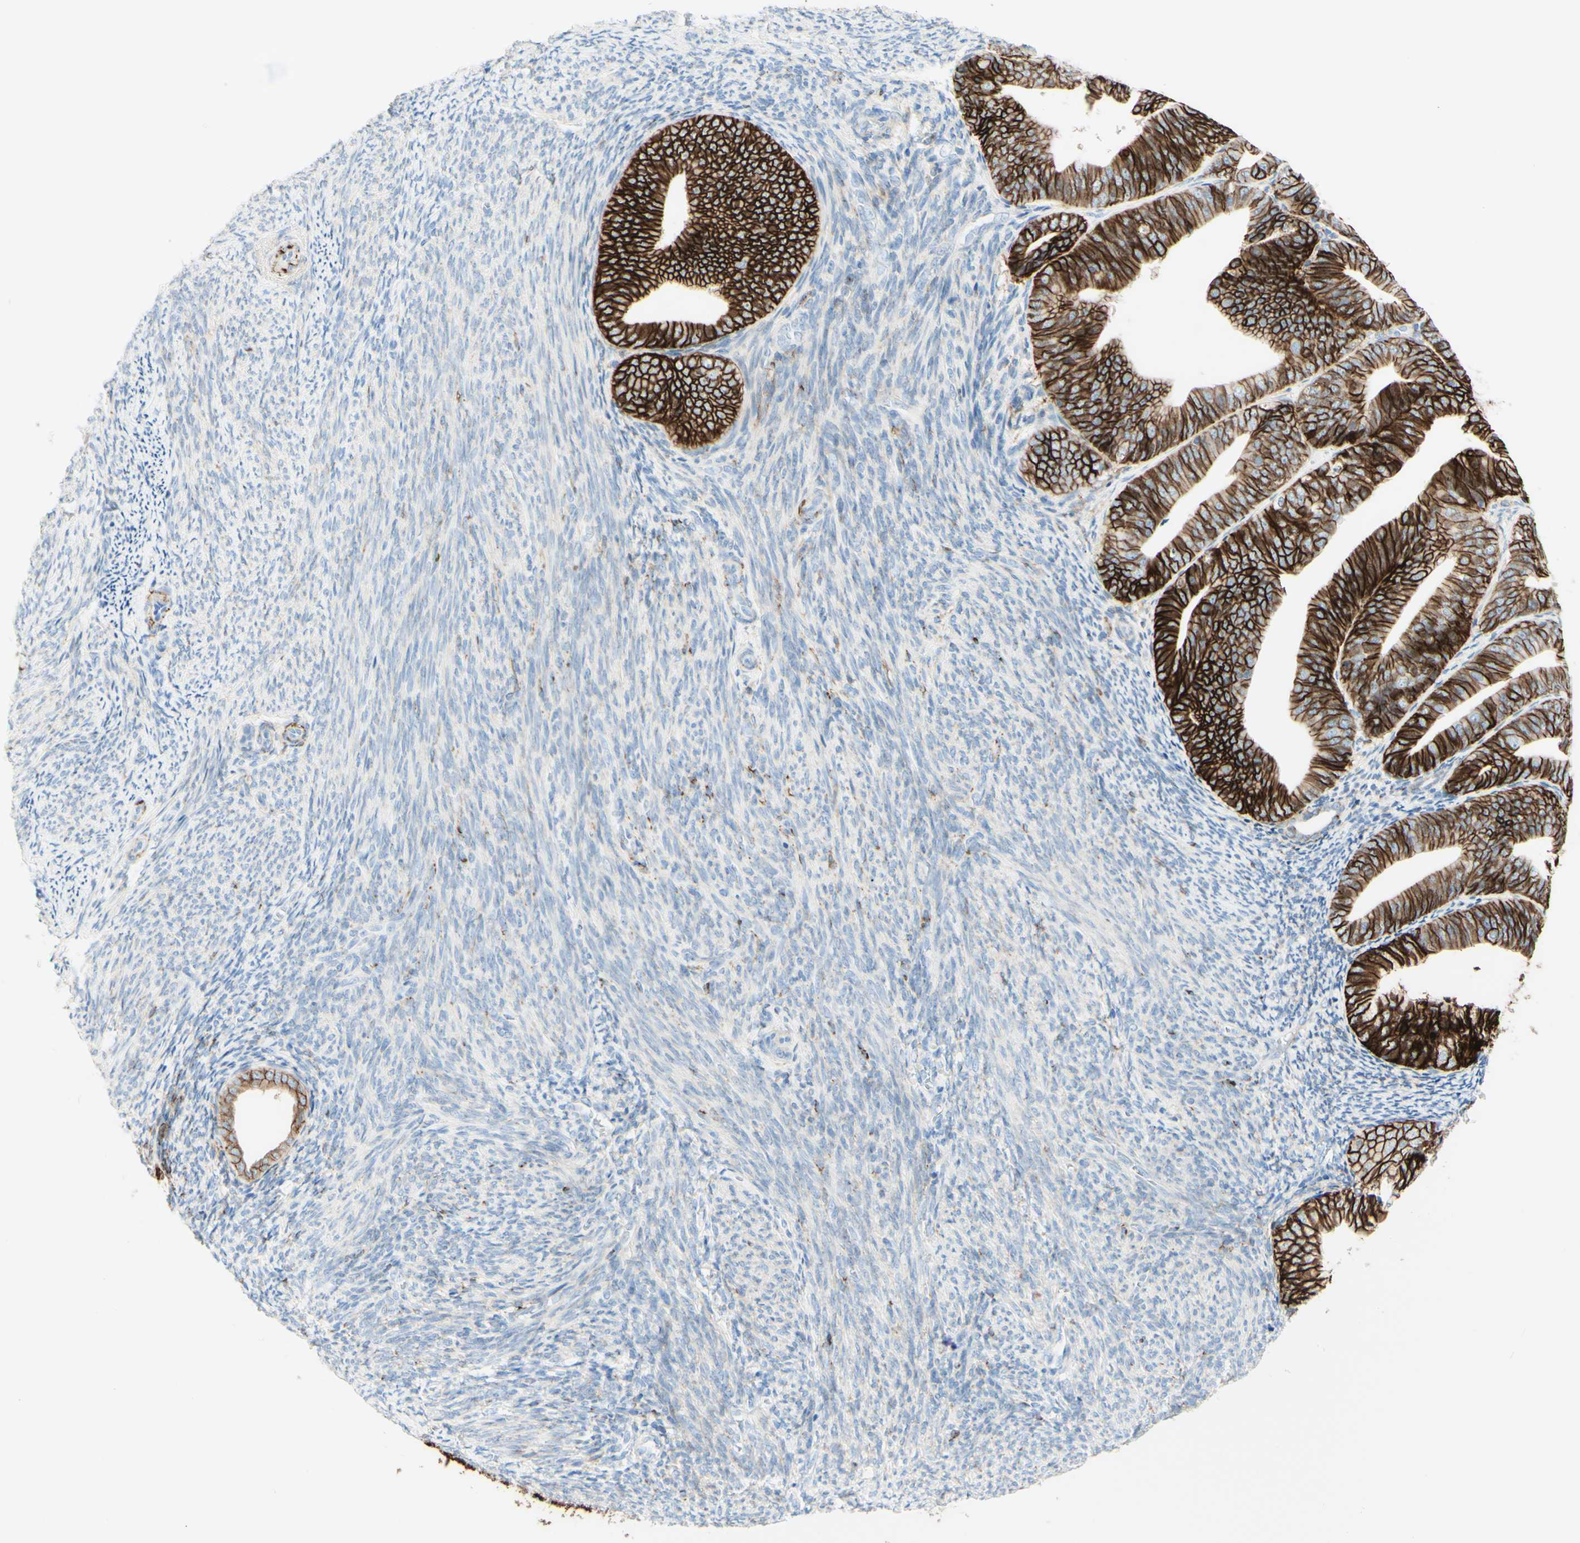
{"staining": {"intensity": "strong", "quantity": ">75%", "location": "cytoplasmic/membranous"}, "tissue": "endometrial cancer", "cell_type": "Tumor cells", "image_type": "cancer", "snomed": [{"axis": "morphology", "description": "Adenocarcinoma, NOS"}, {"axis": "topography", "description": "Endometrium"}], "caption": "An immunohistochemistry (IHC) micrograph of tumor tissue is shown. Protein staining in brown shows strong cytoplasmic/membranous positivity in adenocarcinoma (endometrial) within tumor cells.", "gene": "ALCAM", "patient": {"sex": "female", "age": 63}}